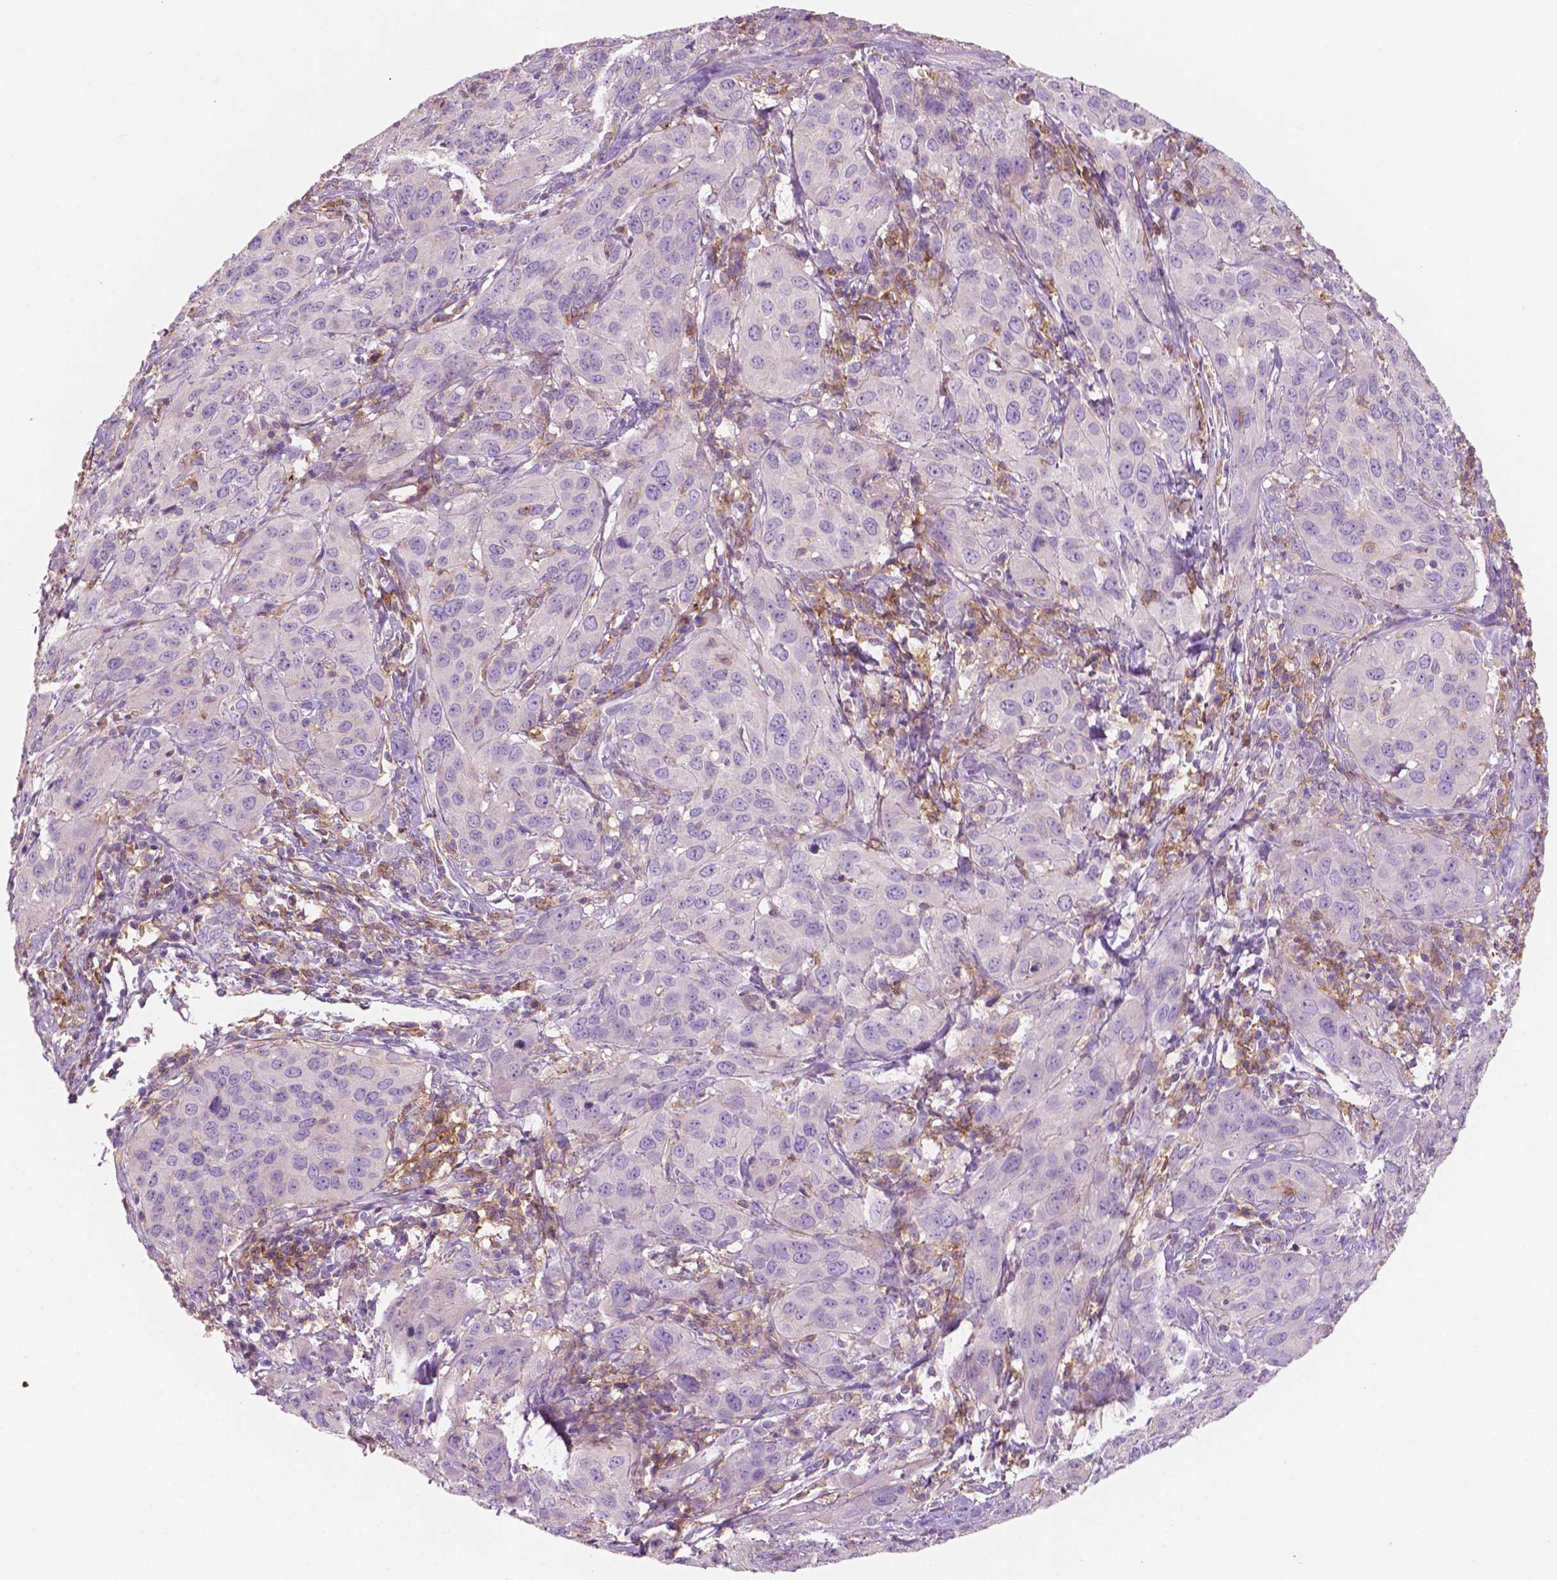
{"staining": {"intensity": "negative", "quantity": "none", "location": "none"}, "tissue": "cervical cancer", "cell_type": "Tumor cells", "image_type": "cancer", "snomed": [{"axis": "morphology", "description": "Normal tissue, NOS"}, {"axis": "morphology", "description": "Squamous cell carcinoma, NOS"}, {"axis": "topography", "description": "Cervix"}], "caption": "Immunohistochemistry (IHC) photomicrograph of neoplastic tissue: cervical cancer stained with DAB (3,3'-diaminobenzidine) reveals no significant protein expression in tumor cells.", "gene": "SEMA4A", "patient": {"sex": "female", "age": 51}}